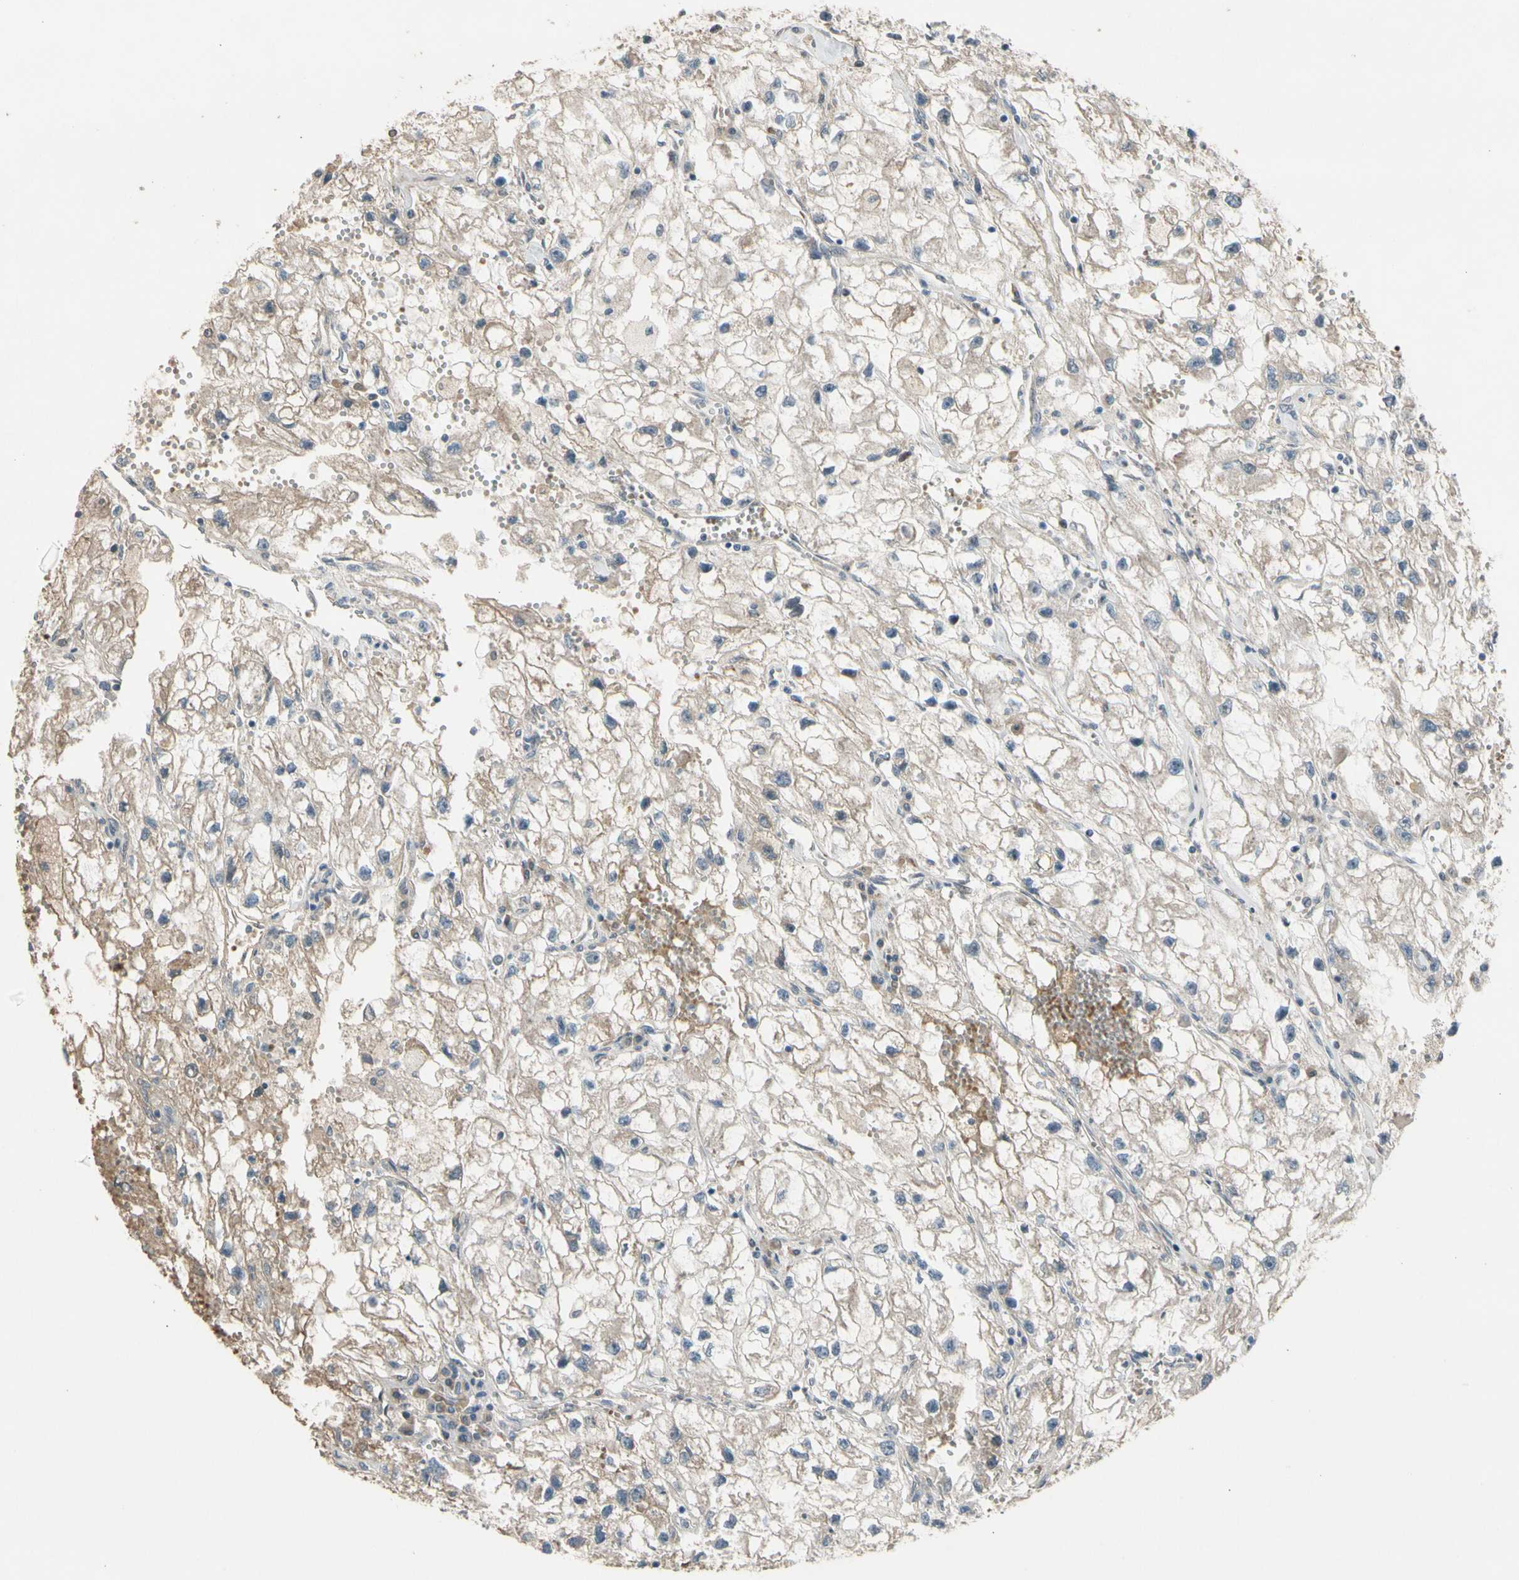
{"staining": {"intensity": "negative", "quantity": "none", "location": "none"}, "tissue": "renal cancer", "cell_type": "Tumor cells", "image_type": "cancer", "snomed": [{"axis": "morphology", "description": "Adenocarcinoma, NOS"}, {"axis": "topography", "description": "Kidney"}], "caption": "DAB (3,3'-diaminobenzidine) immunohistochemical staining of human renal cancer exhibits no significant staining in tumor cells.", "gene": "ZNF184", "patient": {"sex": "female", "age": 70}}